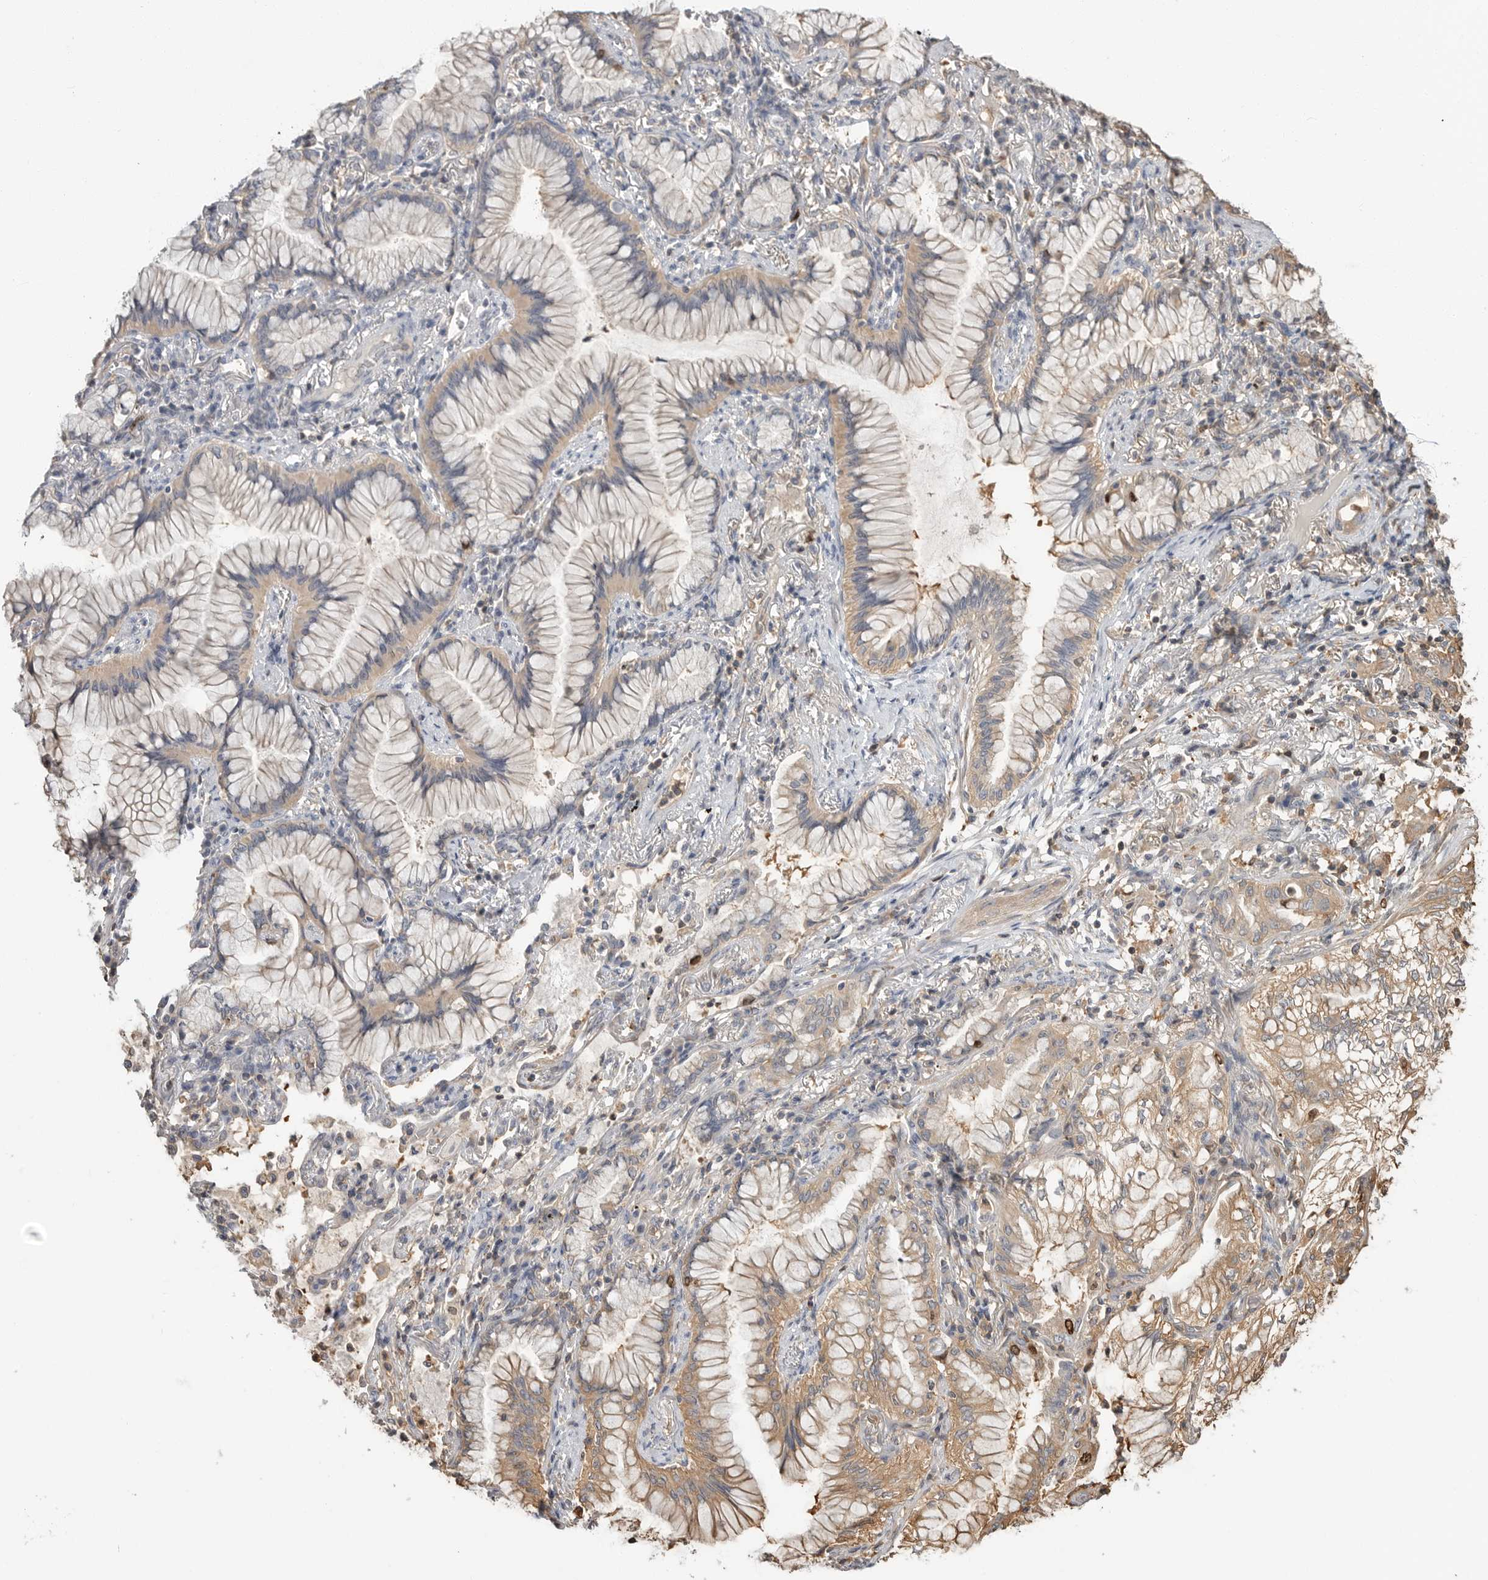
{"staining": {"intensity": "strong", "quantity": "<25%", "location": "cytoplasmic/membranous,nuclear"}, "tissue": "lung cancer", "cell_type": "Tumor cells", "image_type": "cancer", "snomed": [{"axis": "morphology", "description": "Adenocarcinoma, NOS"}, {"axis": "topography", "description": "Lung"}], "caption": "Immunohistochemistry (IHC) of human lung cancer demonstrates medium levels of strong cytoplasmic/membranous and nuclear positivity in approximately <25% of tumor cells. (DAB (3,3'-diaminobenzidine) = brown stain, brightfield microscopy at high magnification).", "gene": "TOP2A", "patient": {"sex": "female", "age": 70}}